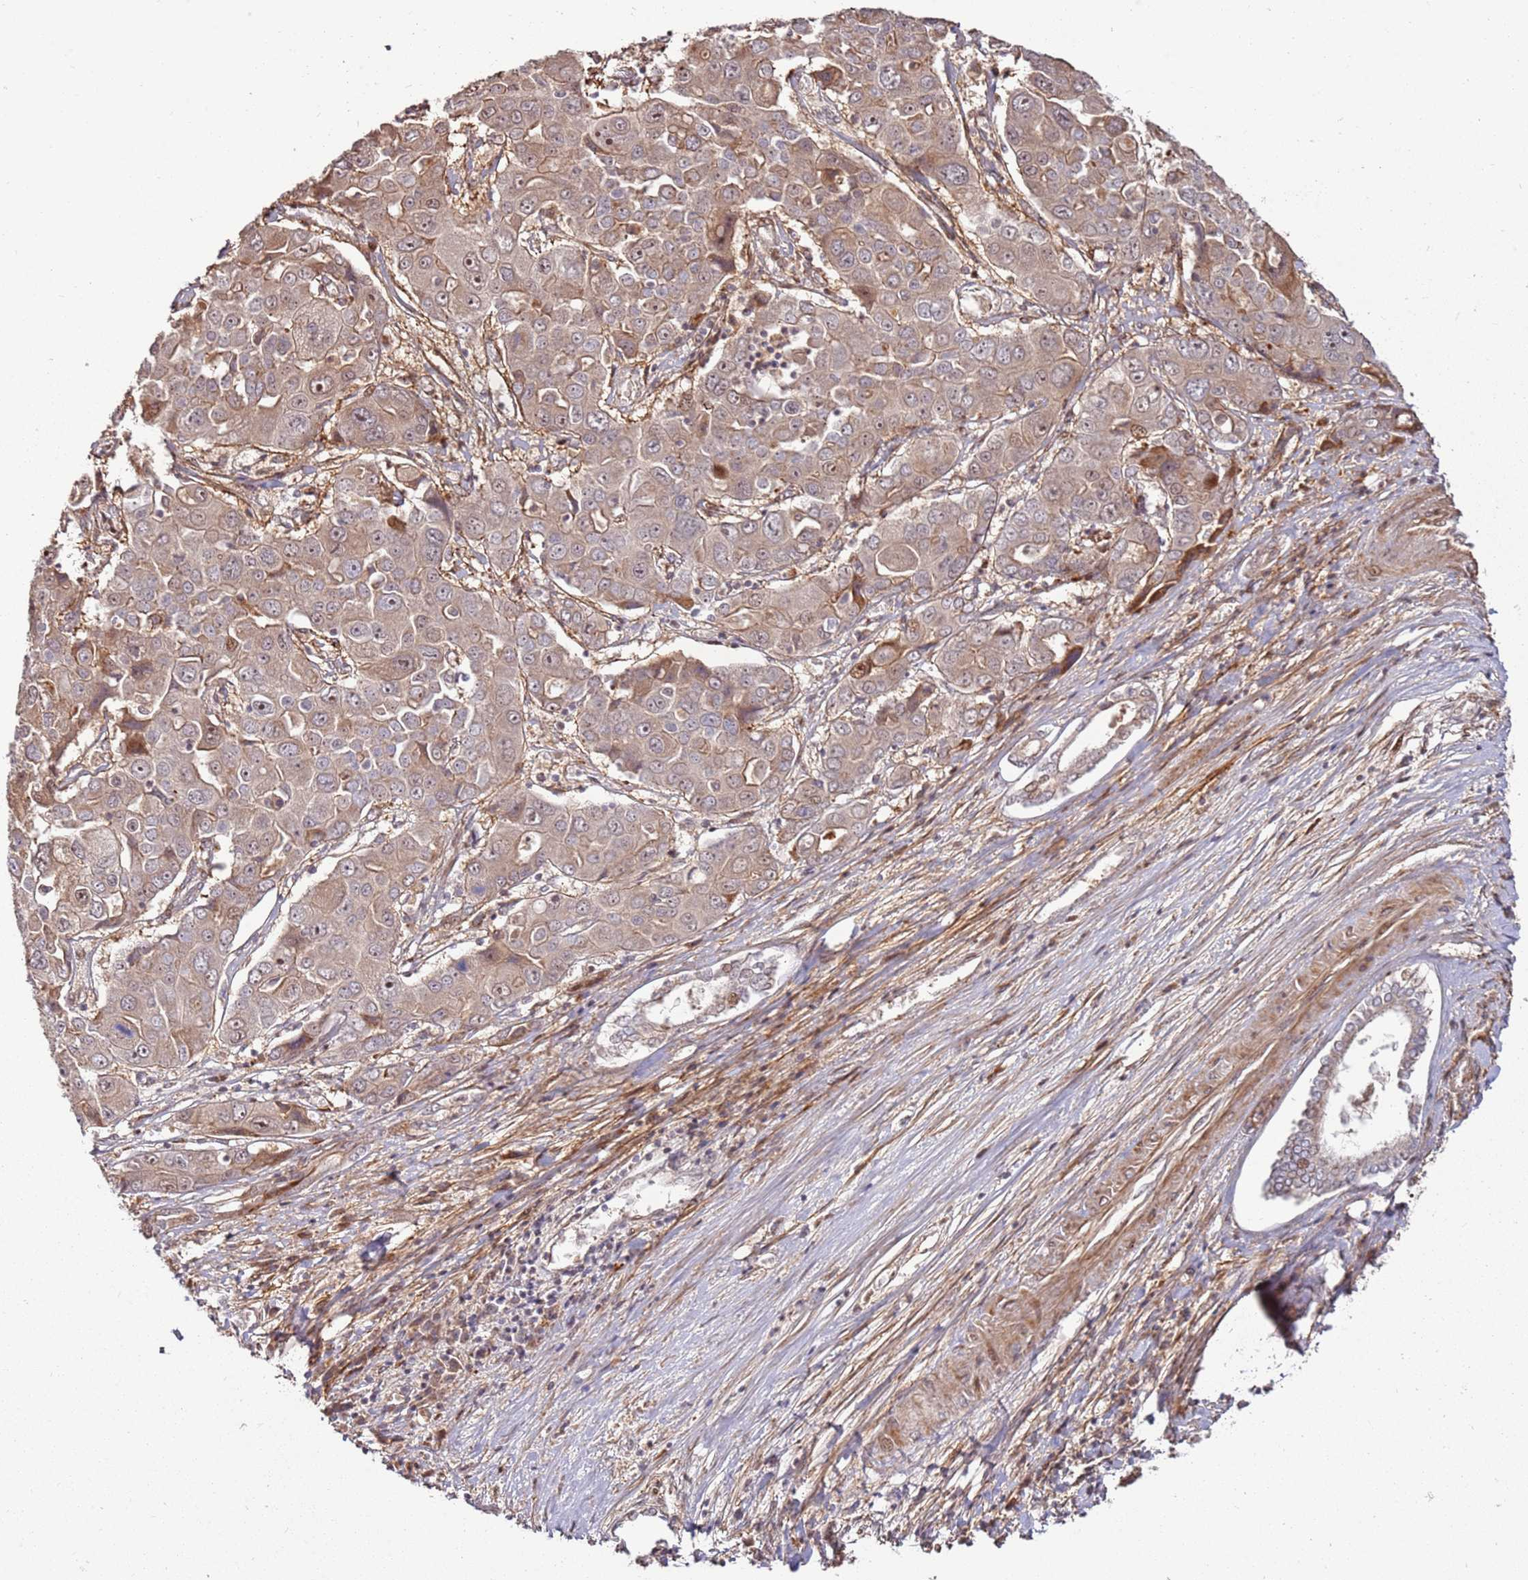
{"staining": {"intensity": "moderate", "quantity": "<25%", "location": "cytoplasmic/membranous,nuclear"}, "tissue": "liver cancer", "cell_type": "Tumor cells", "image_type": "cancer", "snomed": [{"axis": "morphology", "description": "Cholangiocarcinoma"}, {"axis": "topography", "description": "Liver"}], "caption": "Immunohistochemistry micrograph of human cholangiocarcinoma (liver) stained for a protein (brown), which reveals low levels of moderate cytoplasmic/membranous and nuclear positivity in approximately <25% of tumor cells.", "gene": "RHBDL1", "patient": {"sex": "male", "age": 67}}